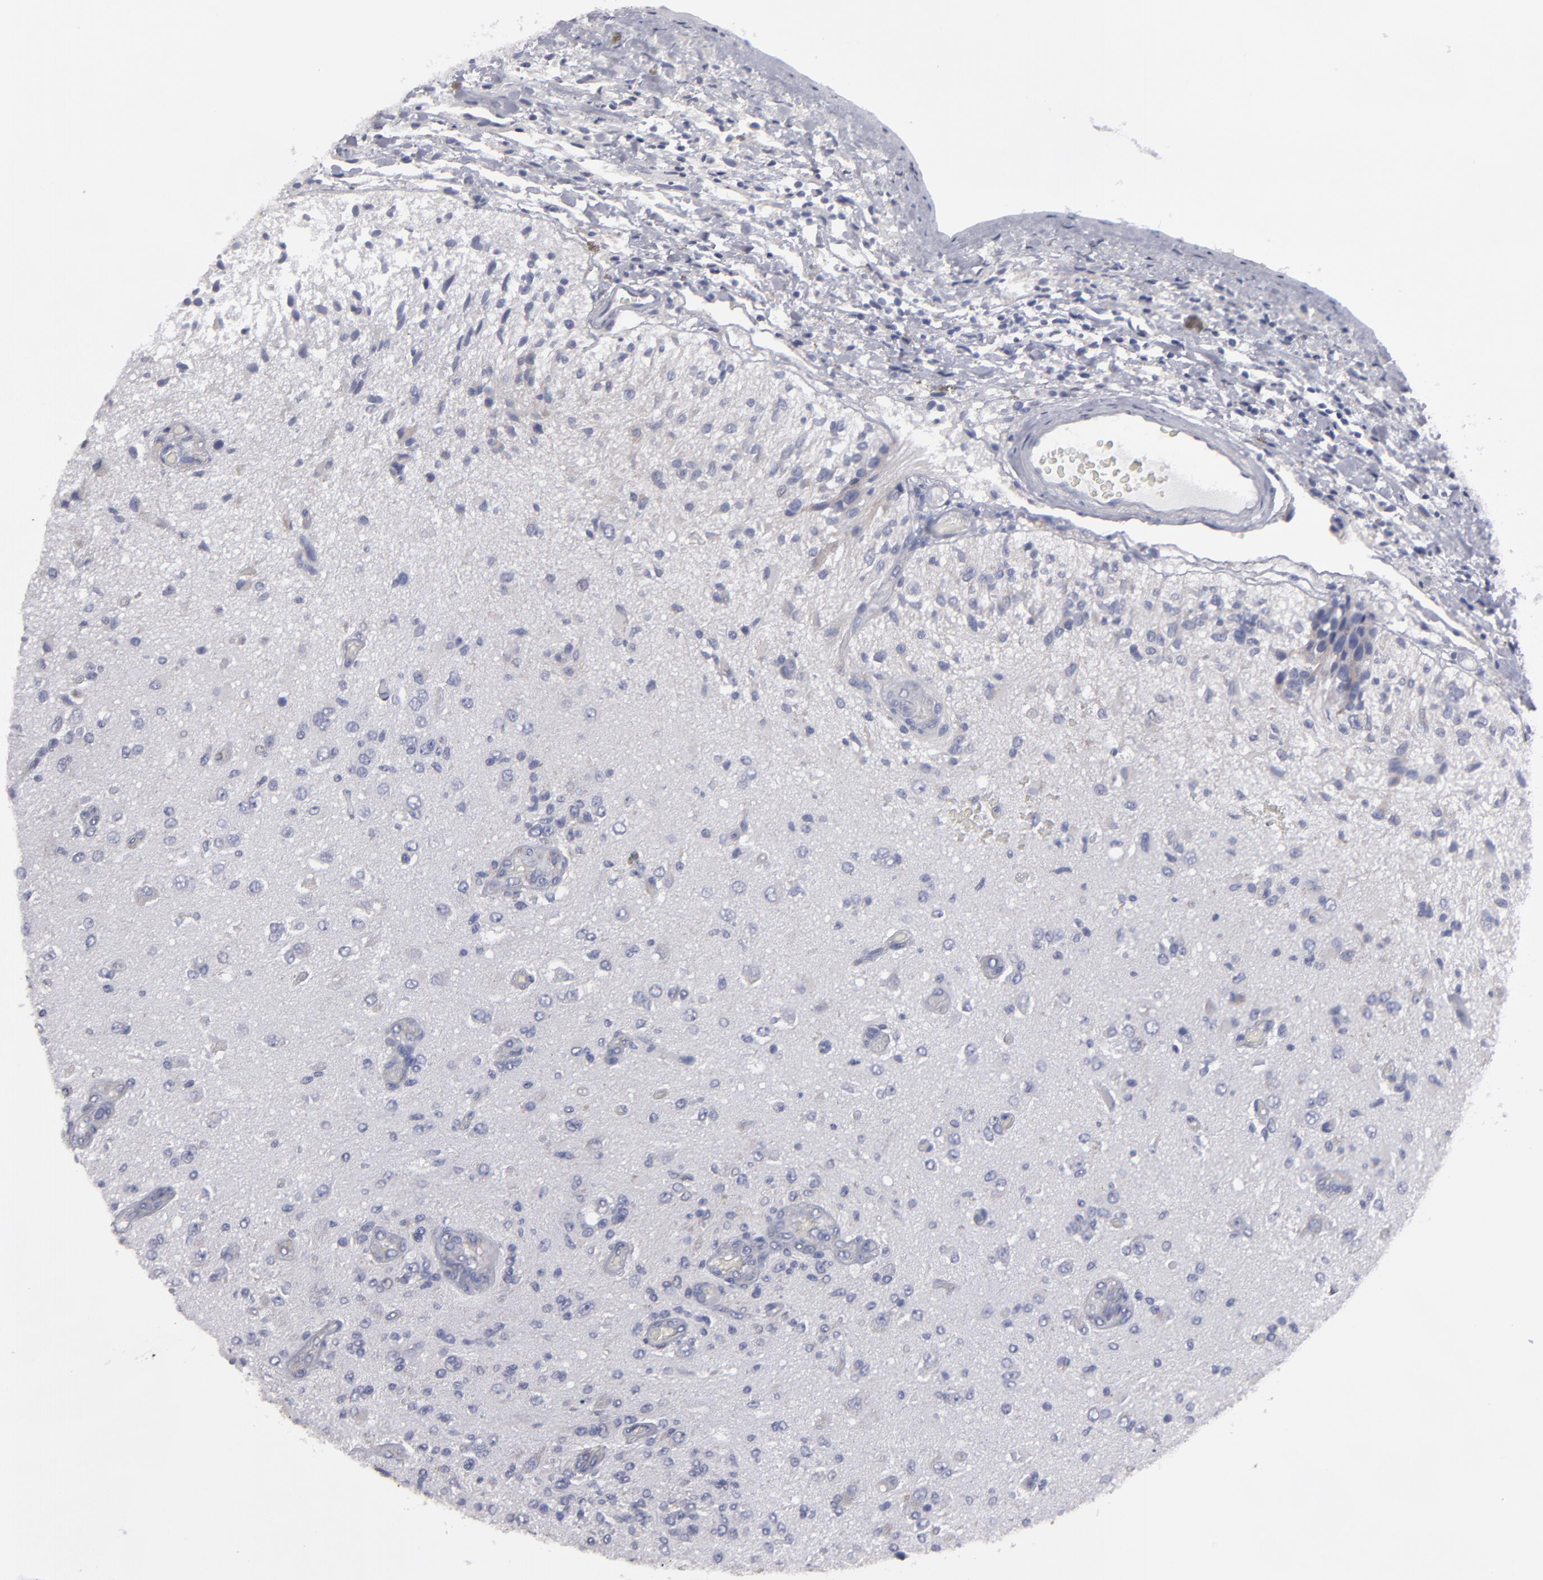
{"staining": {"intensity": "negative", "quantity": "none", "location": "none"}, "tissue": "glioma", "cell_type": "Tumor cells", "image_type": "cancer", "snomed": [{"axis": "morphology", "description": "Normal tissue, NOS"}, {"axis": "morphology", "description": "Glioma, malignant, High grade"}, {"axis": "topography", "description": "Cerebral cortex"}], "caption": "Tumor cells show no significant protein staining in glioma.", "gene": "CCDC80", "patient": {"sex": "male", "age": 77}}